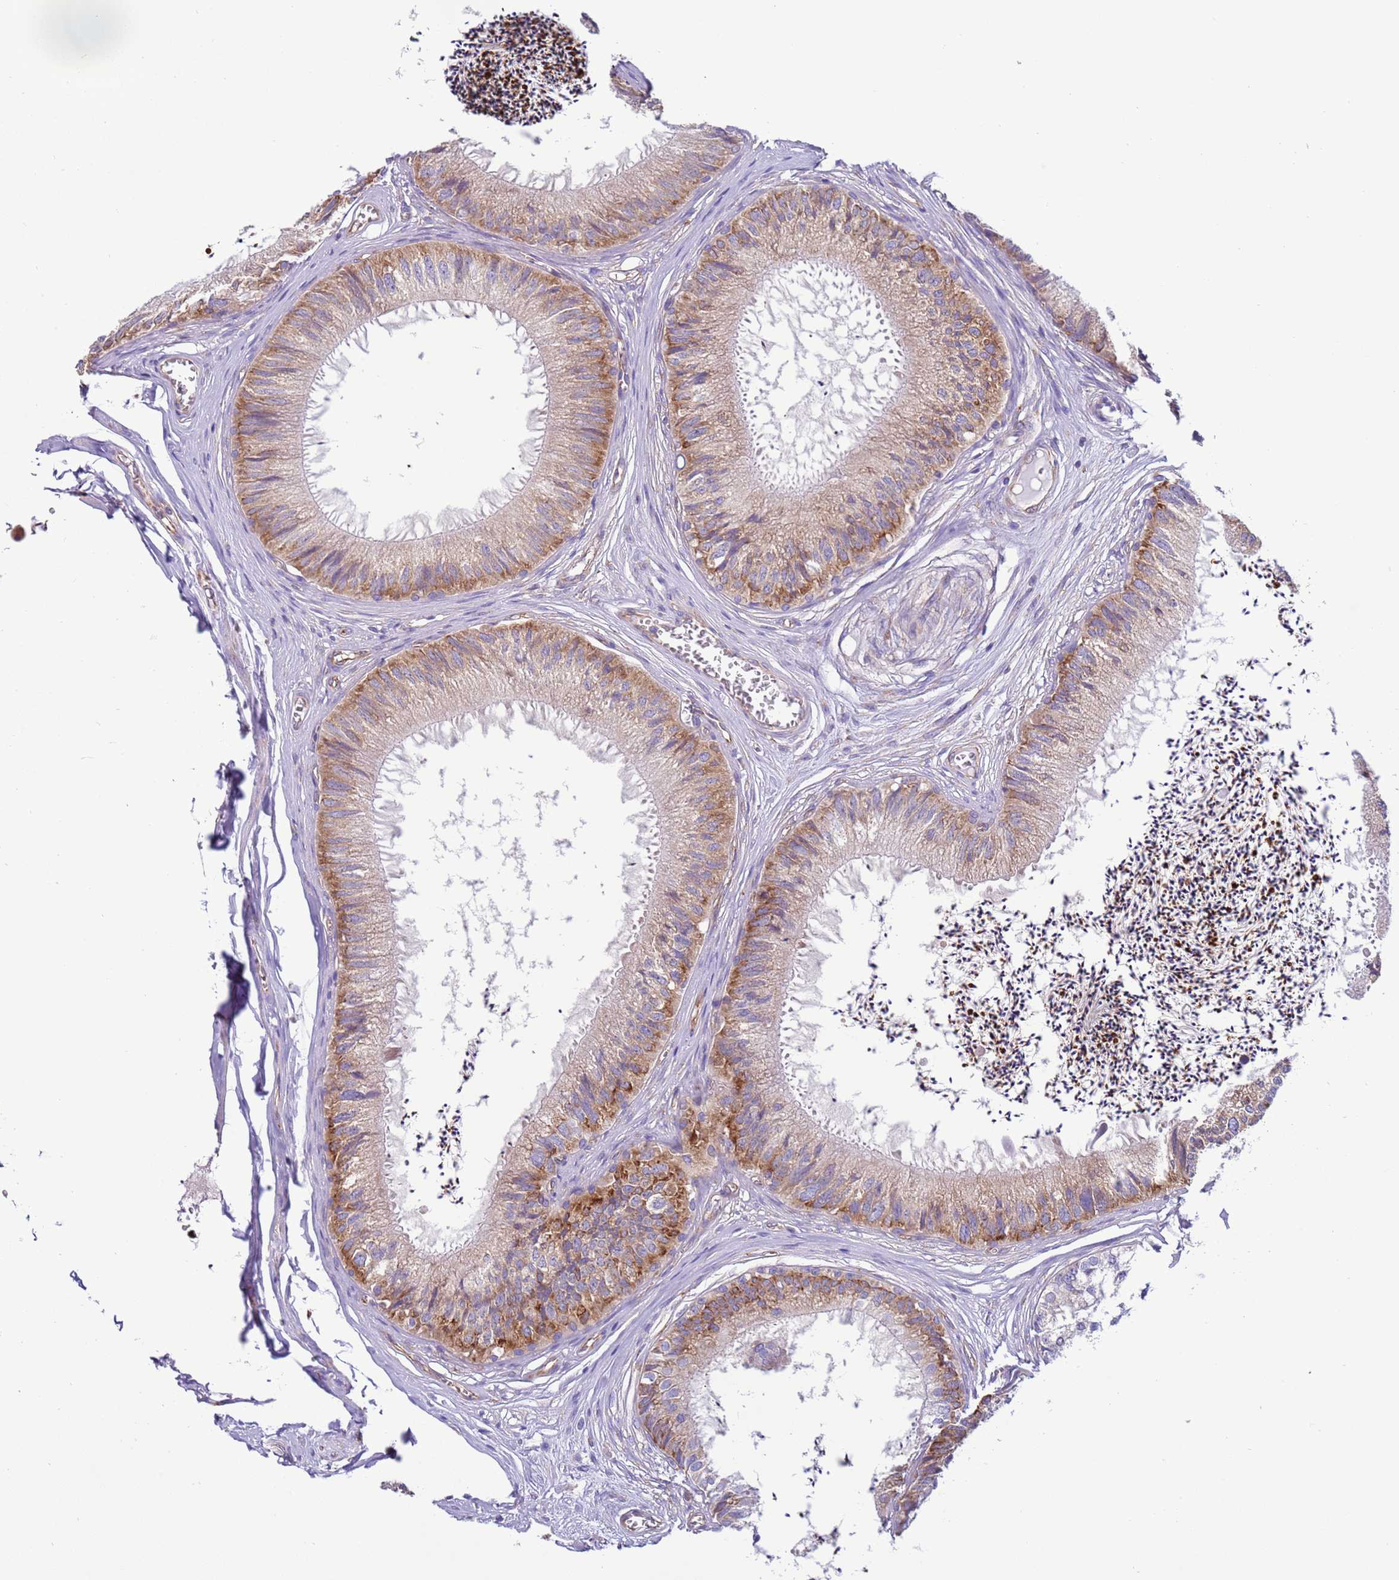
{"staining": {"intensity": "strong", "quantity": "25%-75%", "location": "cytoplasmic/membranous"}, "tissue": "epididymis", "cell_type": "Glandular cells", "image_type": "normal", "snomed": [{"axis": "morphology", "description": "Normal tissue, NOS"}, {"axis": "topography", "description": "Epididymis"}], "caption": "Human epididymis stained with a brown dye displays strong cytoplasmic/membranous positive positivity in approximately 25%-75% of glandular cells.", "gene": "VARS1", "patient": {"sex": "male", "age": 79}}